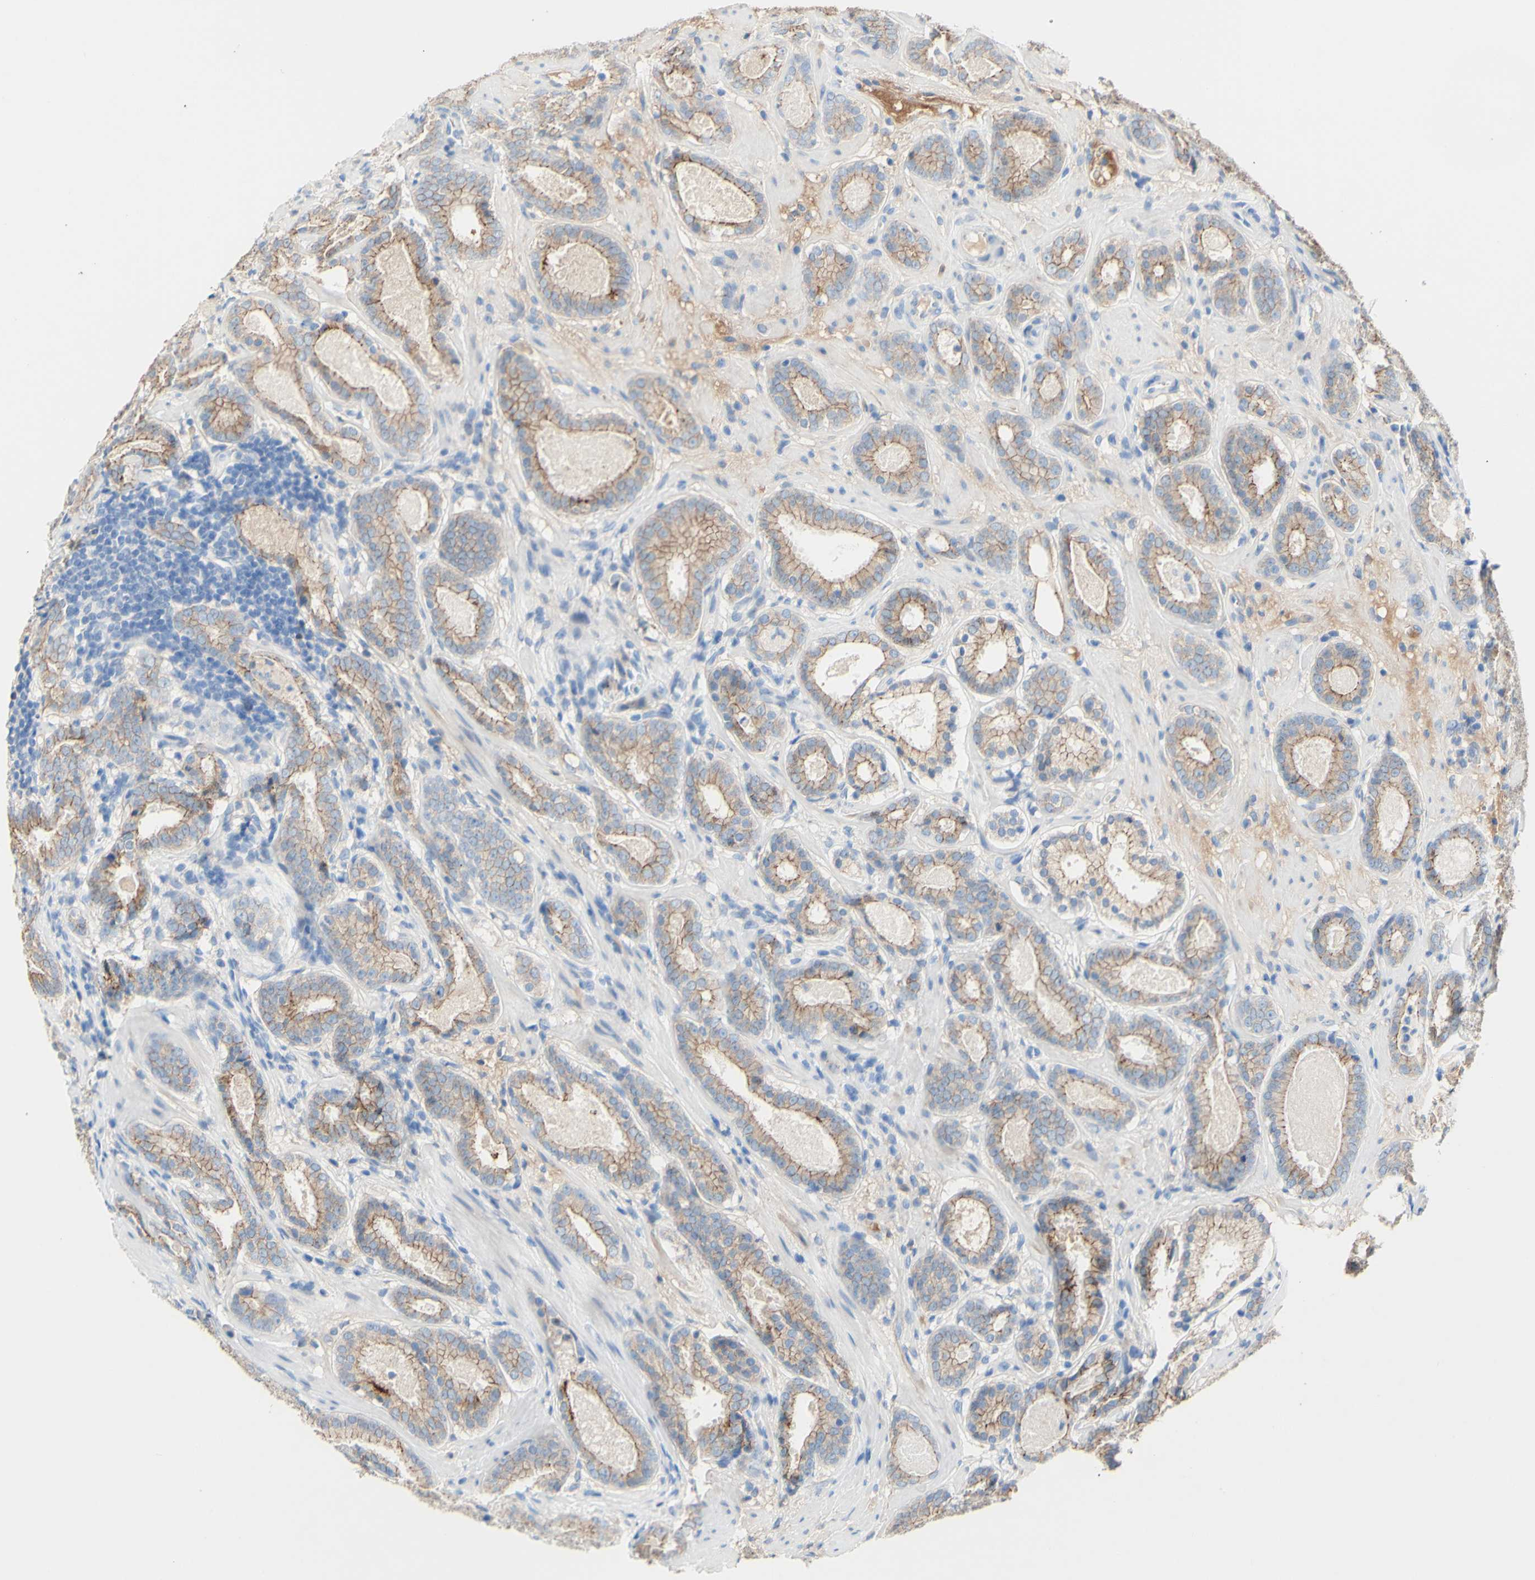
{"staining": {"intensity": "moderate", "quantity": ">75%", "location": "cytoplasmic/membranous"}, "tissue": "prostate cancer", "cell_type": "Tumor cells", "image_type": "cancer", "snomed": [{"axis": "morphology", "description": "Adenocarcinoma, Low grade"}, {"axis": "topography", "description": "Prostate"}], "caption": "IHC micrograph of neoplastic tissue: low-grade adenocarcinoma (prostate) stained using immunohistochemistry (IHC) displays medium levels of moderate protein expression localized specifically in the cytoplasmic/membranous of tumor cells, appearing as a cytoplasmic/membranous brown color.", "gene": "DSC2", "patient": {"sex": "male", "age": 69}}